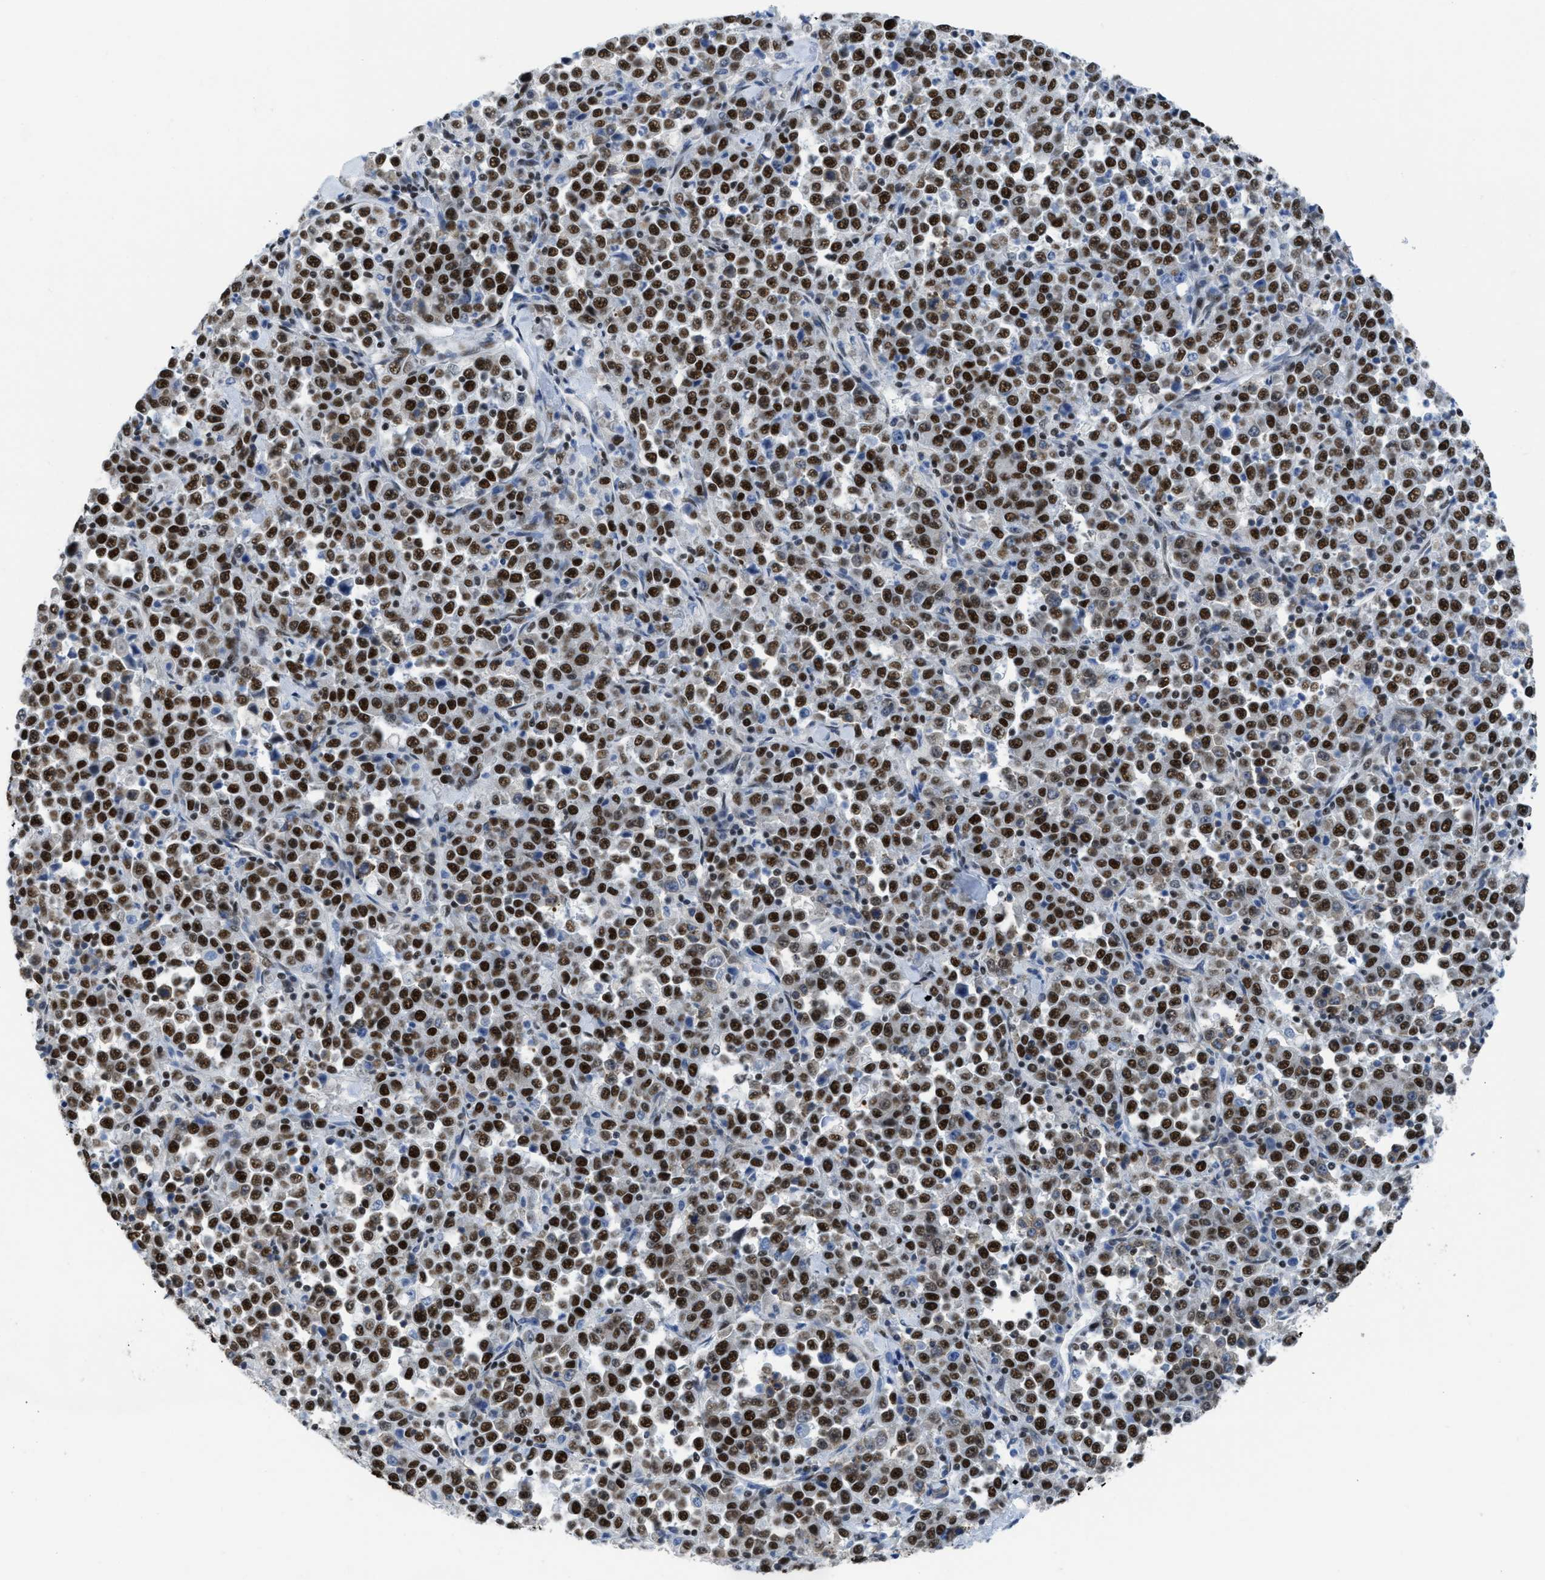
{"staining": {"intensity": "strong", "quantity": ">75%", "location": "nuclear"}, "tissue": "stomach cancer", "cell_type": "Tumor cells", "image_type": "cancer", "snomed": [{"axis": "morphology", "description": "Normal tissue, NOS"}, {"axis": "morphology", "description": "Adenocarcinoma, NOS"}, {"axis": "topography", "description": "Stomach, upper"}, {"axis": "topography", "description": "Stomach"}], "caption": "High-power microscopy captured an IHC histopathology image of adenocarcinoma (stomach), revealing strong nuclear positivity in approximately >75% of tumor cells. (Stains: DAB in brown, nuclei in blue, Microscopy: brightfield microscopy at high magnification).", "gene": "SCAF4", "patient": {"sex": "male", "age": 59}}